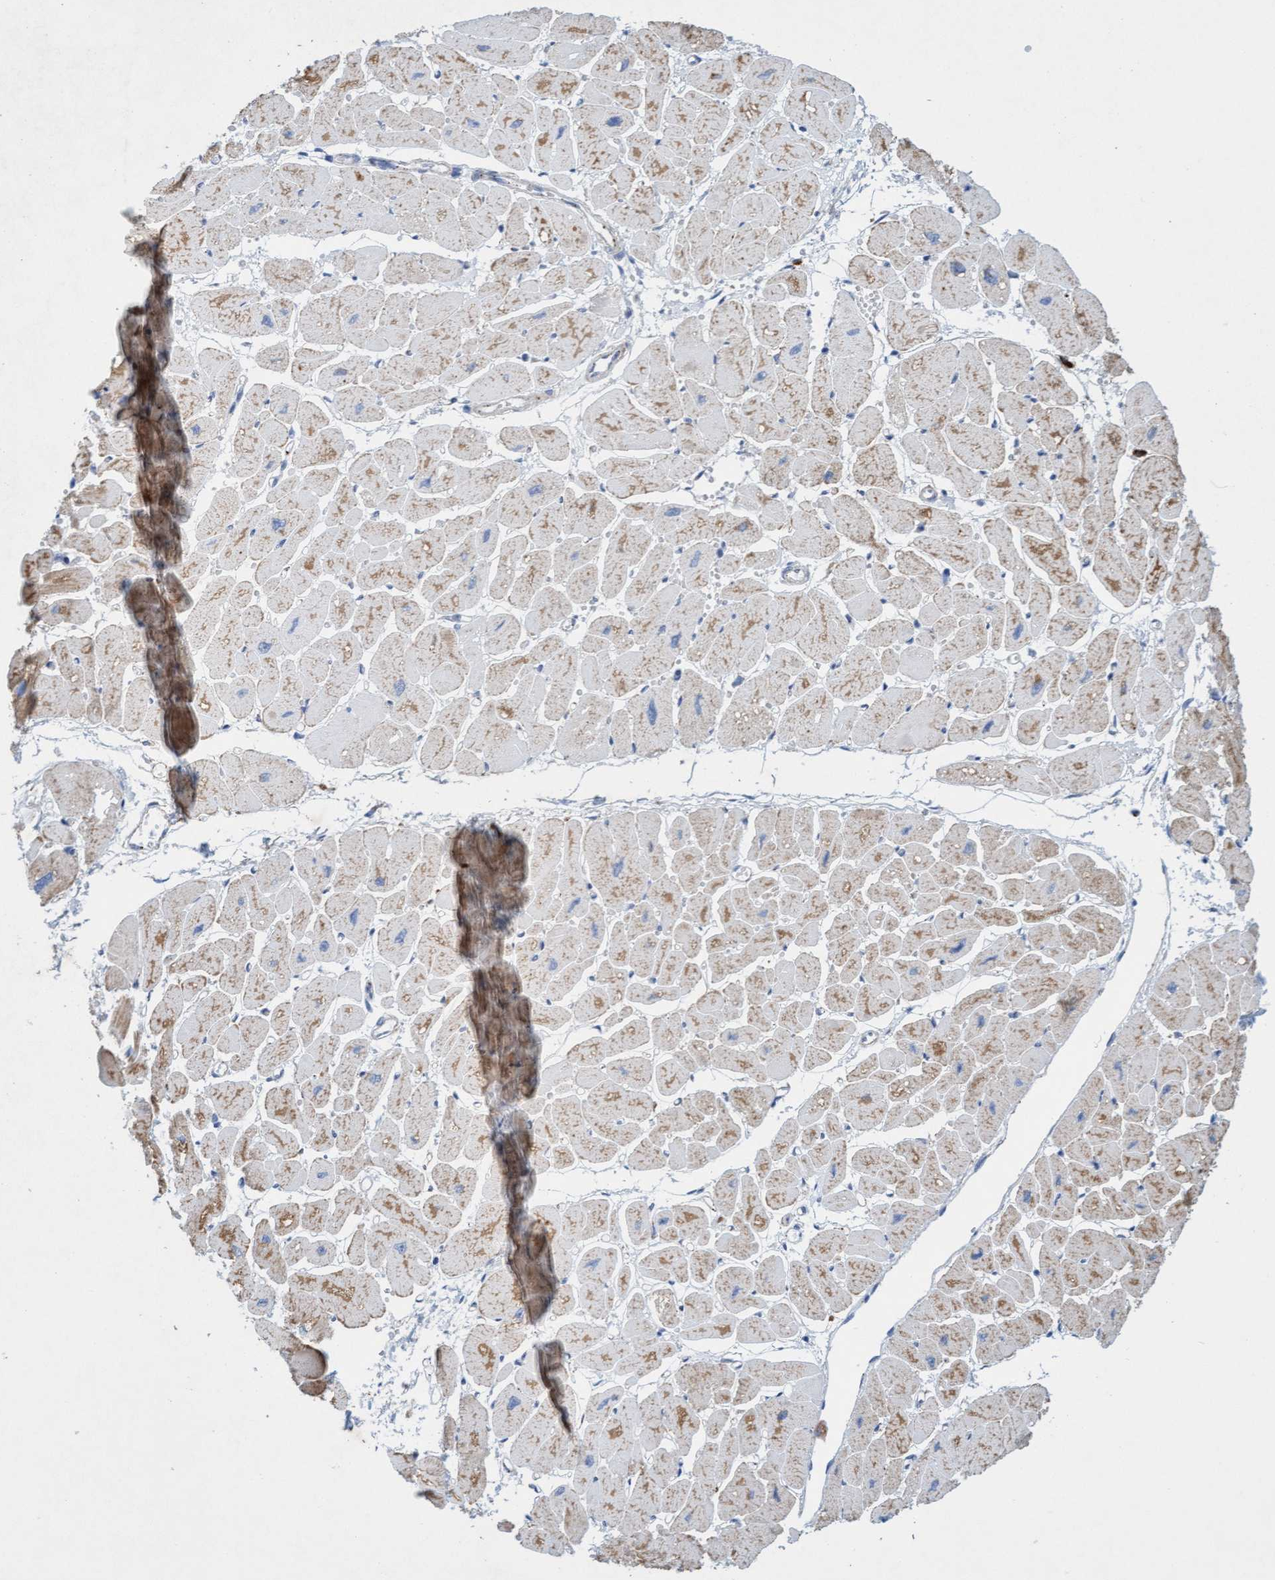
{"staining": {"intensity": "moderate", "quantity": ">75%", "location": "cytoplasmic/membranous"}, "tissue": "heart muscle", "cell_type": "Cardiomyocytes", "image_type": "normal", "snomed": [{"axis": "morphology", "description": "Normal tissue, NOS"}, {"axis": "topography", "description": "Heart"}], "caption": "DAB (3,3'-diaminobenzidine) immunohistochemical staining of normal heart muscle reveals moderate cytoplasmic/membranous protein expression in approximately >75% of cardiomyocytes.", "gene": "SGSH", "patient": {"sex": "female", "age": 54}}